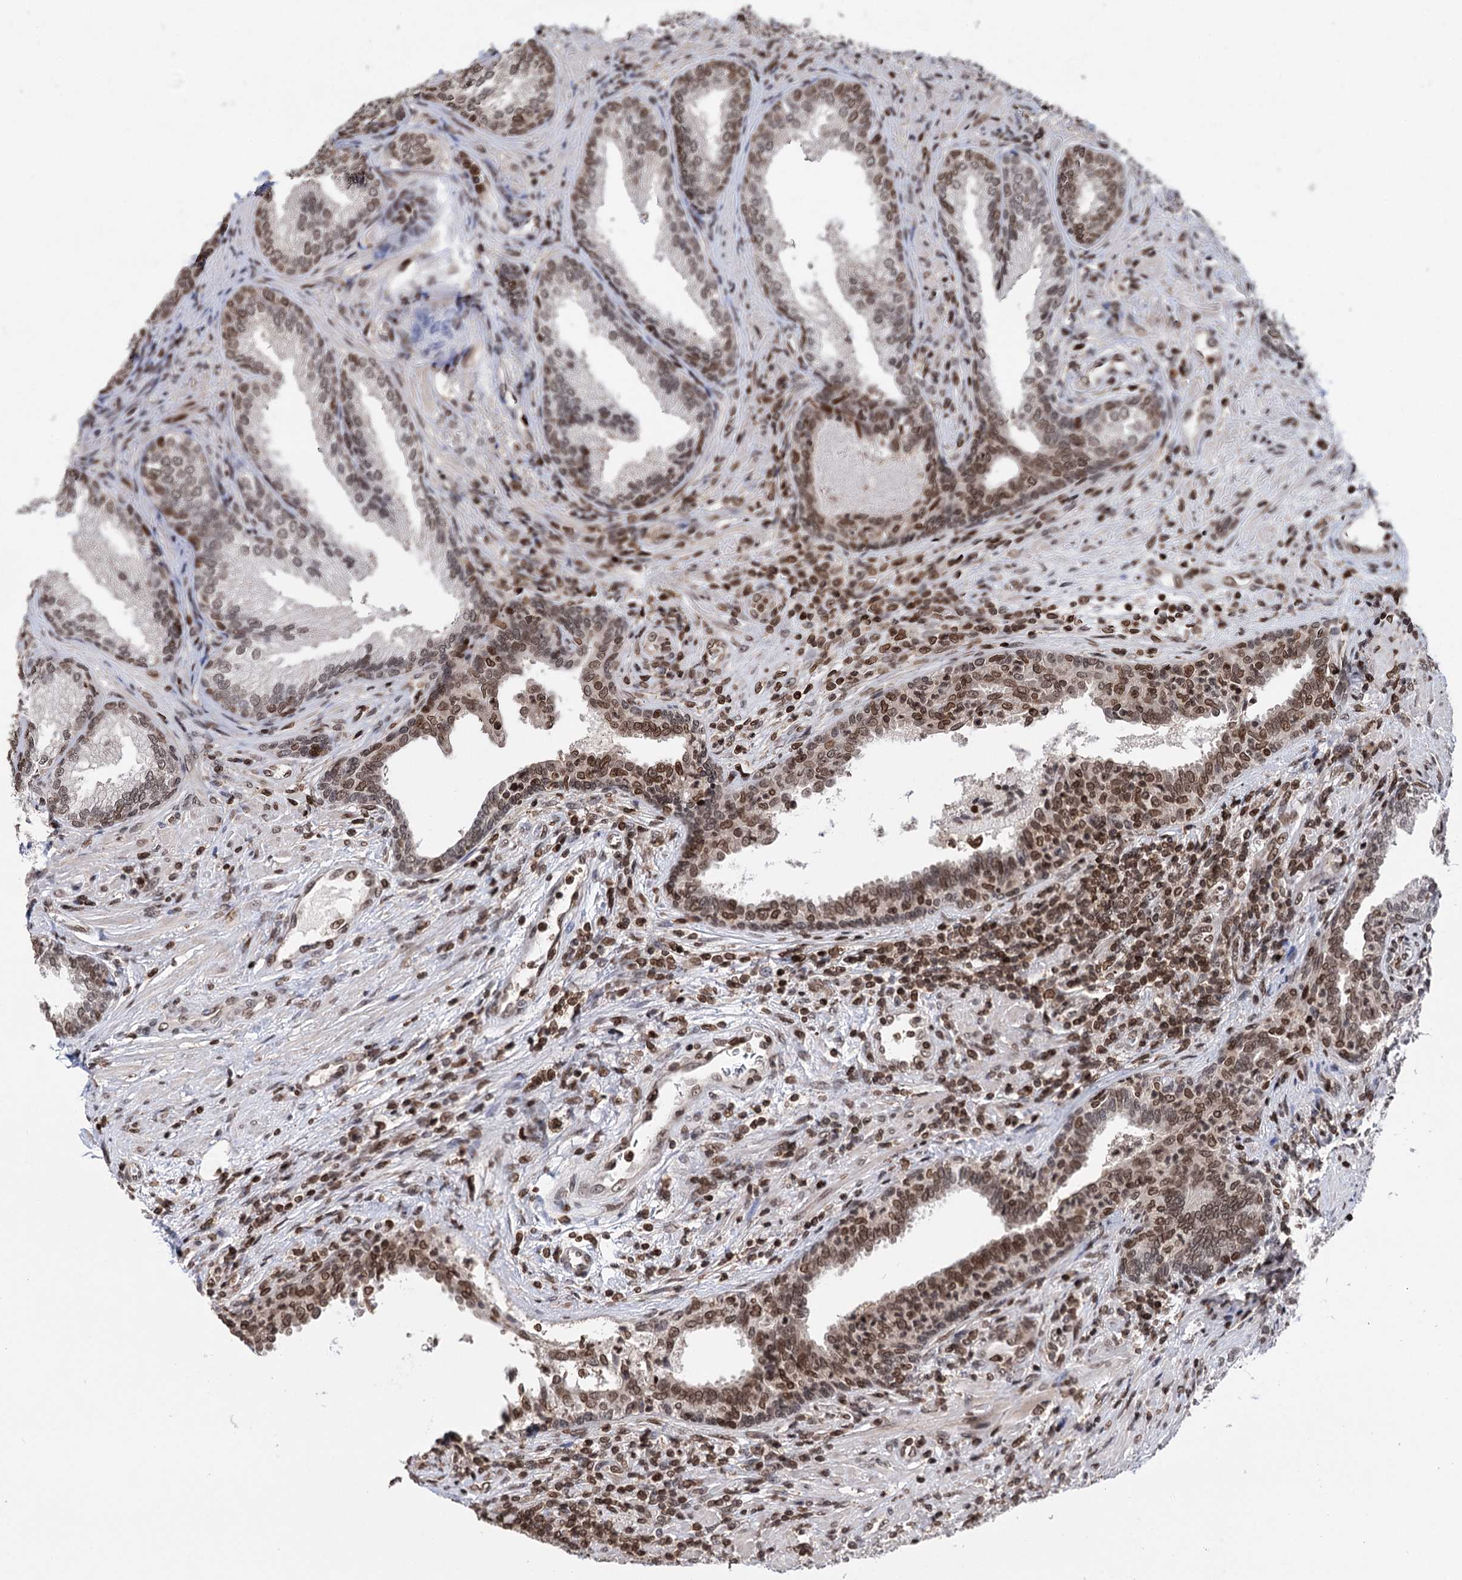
{"staining": {"intensity": "moderate", "quantity": ">75%", "location": "nuclear"}, "tissue": "prostate", "cell_type": "Glandular cells", "image_type": "normal", "snomed": [{"axis": "morphology", "description": "Normal tissue, NOS"}, {"axis": "topography", "description": "Prostate"}], "caption": "Protein staining reveals moderate nuclear positivity in approximately >75% of glandular cells in benign prostate.", "gene": "CCDC77", "patient": {"sex": "male", "age": 76}}